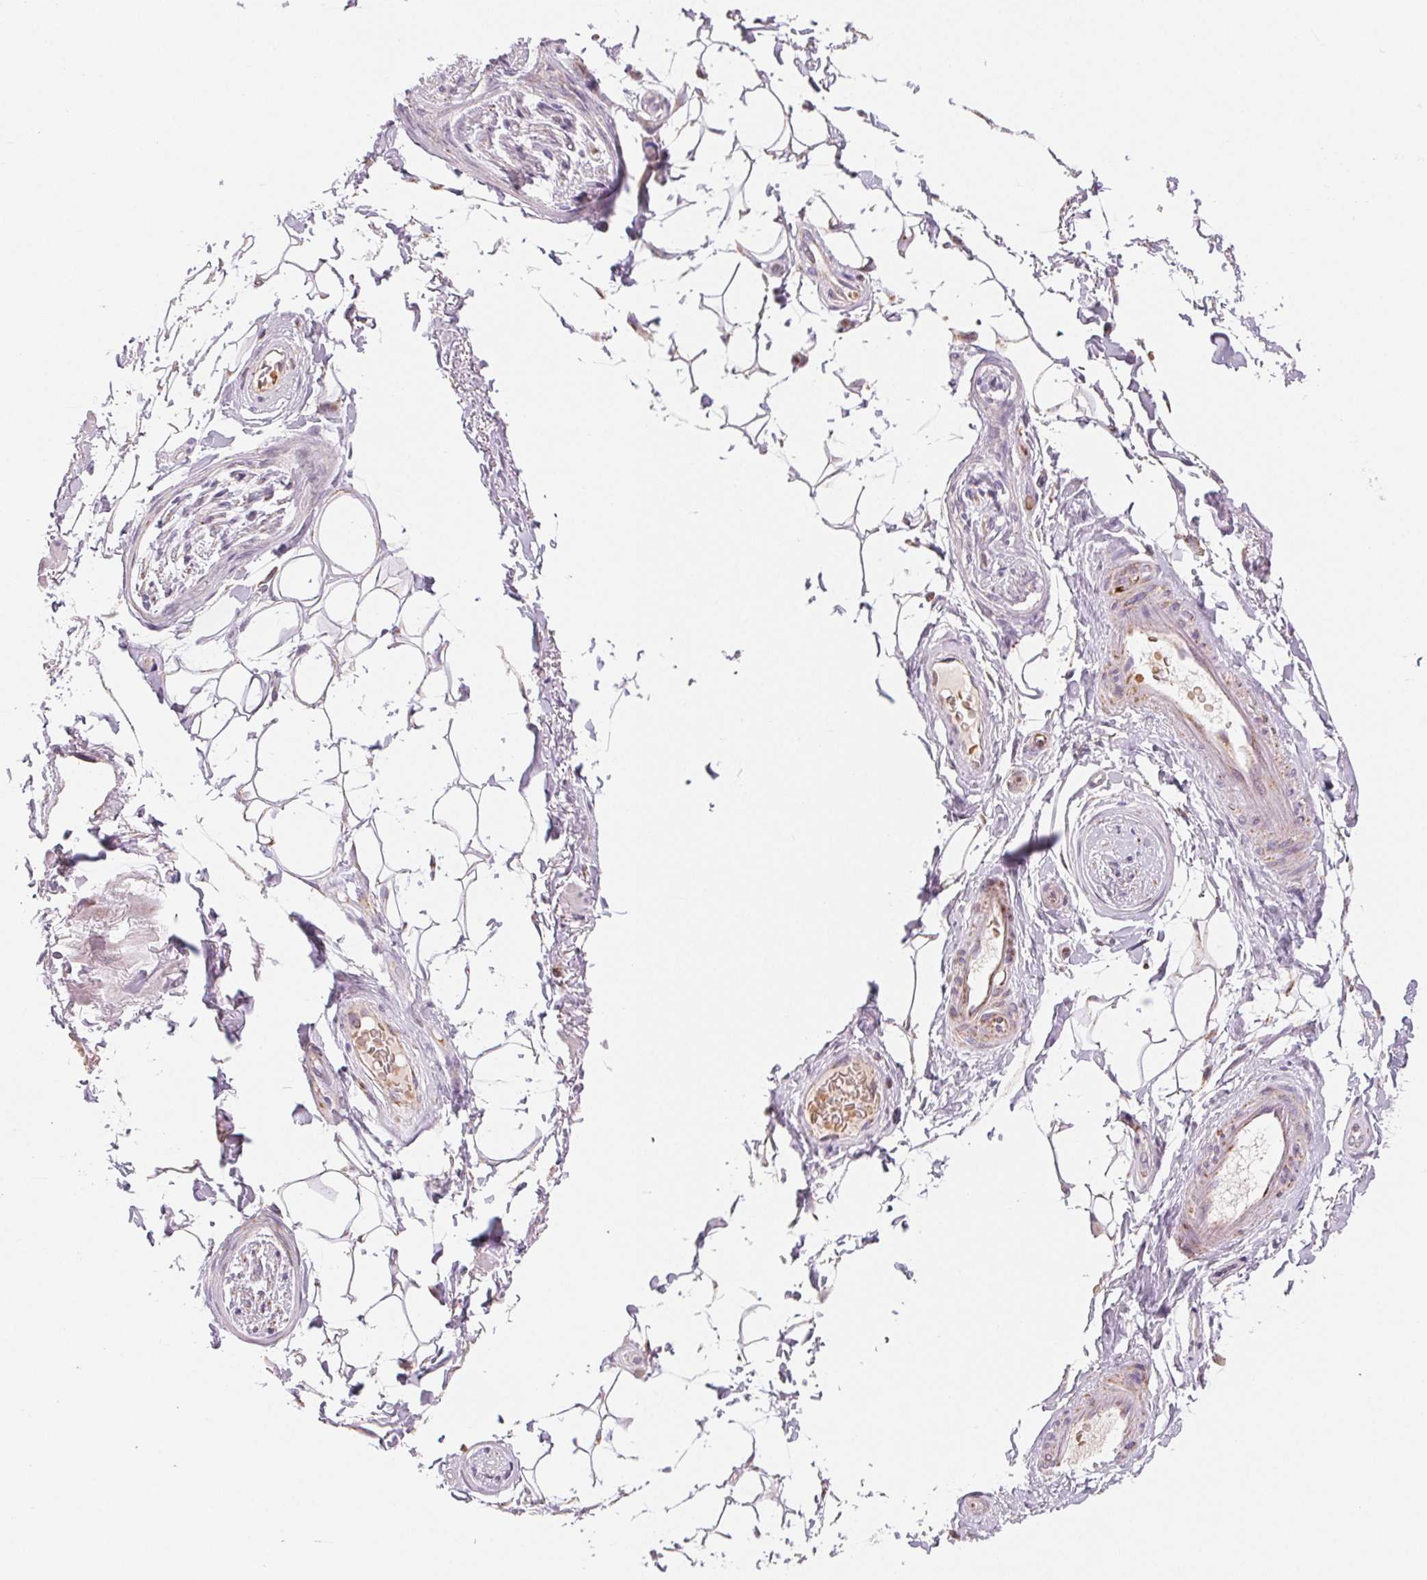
{"staining": {"intensity": "negative", "quantity": "none", "location": "none"}, "tissue": "adipose tissue", "cell_type": "Adipocytes", "image_type": "normal", "snomed": [{"axis": "morphology", "description": "Normal tissue, NOS"}, {"axis": "topography", "description": "Anal"}, {"axis": "topography", "description": "Peripheral nerve tissue"}], "caption": "This image is of unremarkable adipose tissue stained with immunohistochemistry (IHC) to label a protein in brown with the nuclei are counter-stained blue. There is no expression in adipocytes.", "gene": "HINT2", "patient": {"sex": "male", "age": 51}}